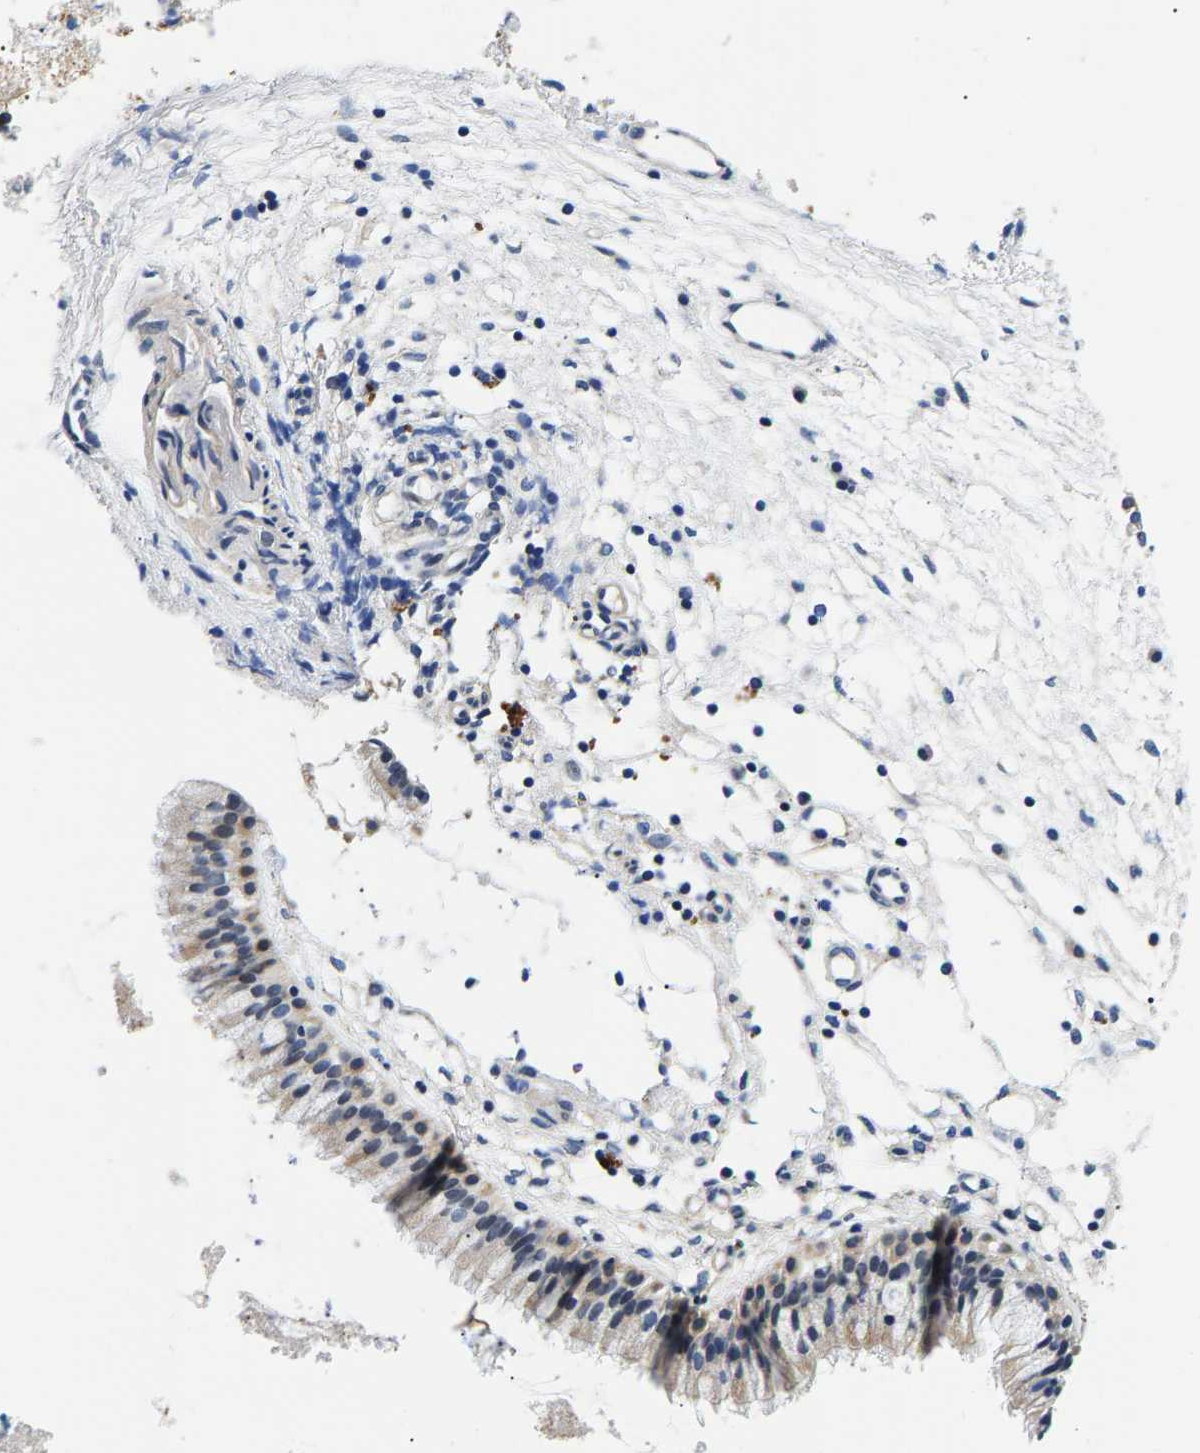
{"staining": {"intensity": "weak", "quantity": ">75%", "location": "cytoplasmic/membranous"}, "tissue": "nasopharynx", "cell_type": "Respiratory epithelial cells", "image_type": "normal", "snomed": [{"axis": "morphology", "description": "Normal tissue, NOS"}, {"axis": "topography", "description": "Nasopharynx"}], "caption": "IHC staining of normal nasopharynx, which exhibits low levels of weak cytoplasmic/membranous positivity in about >75% of respiratory epithelial cells indicating weak cytoplasmic/membranous protein positivity. The staining was performed using DAB (3,3'-diaminobenzidine) (brown) for protein detection and nuclei were counterstained in hematoxylin (blue).", "gene": "P2RY4", "patient": {"sex": "male", "age": 21}}